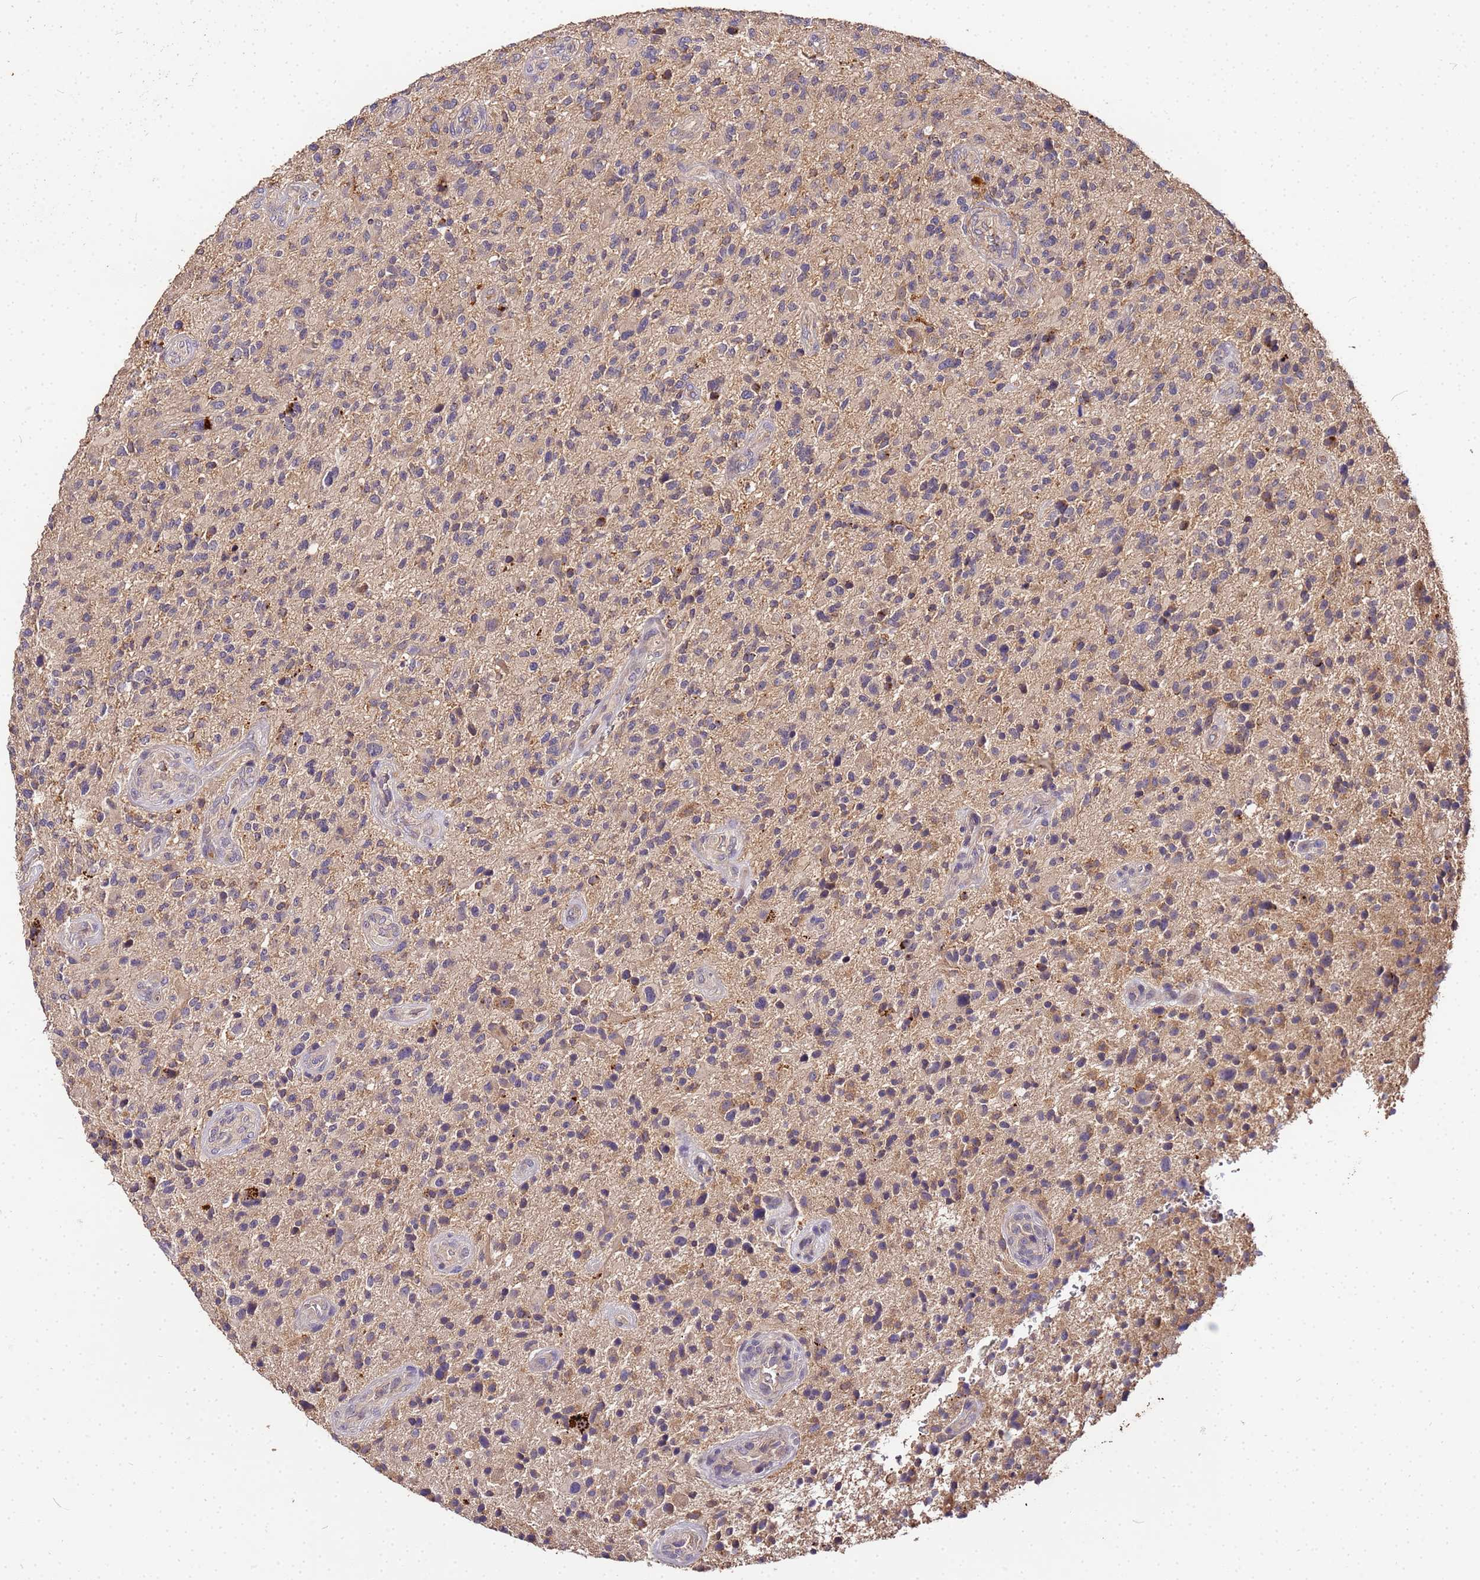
{"staining": {"intensity": "weak", "quantity": "25%-75%", "location": "cytoplasmic/membranous"}, "tissue": "glioma", "cell_type": "Tumor cells", "image_type": "cancer", "snomed": [{"axis": "morphology", "description": "Glioma, malignant, High grade"}, {"axis": "topography", "description": "Brain"}], "caption": "Immunohistochemical staining of glioma displays low levels of weak cytoplasmic/membranous protein expression in approximately 25%-75% of tumor cells. The staining was performed using DAB to visualize the protein expression in brown, while the nuclei were stained in blue with hematoxylin (Magnification: 20x).", "gene": "MTERF1", "patient": {"sex": "male", "age": 47}}